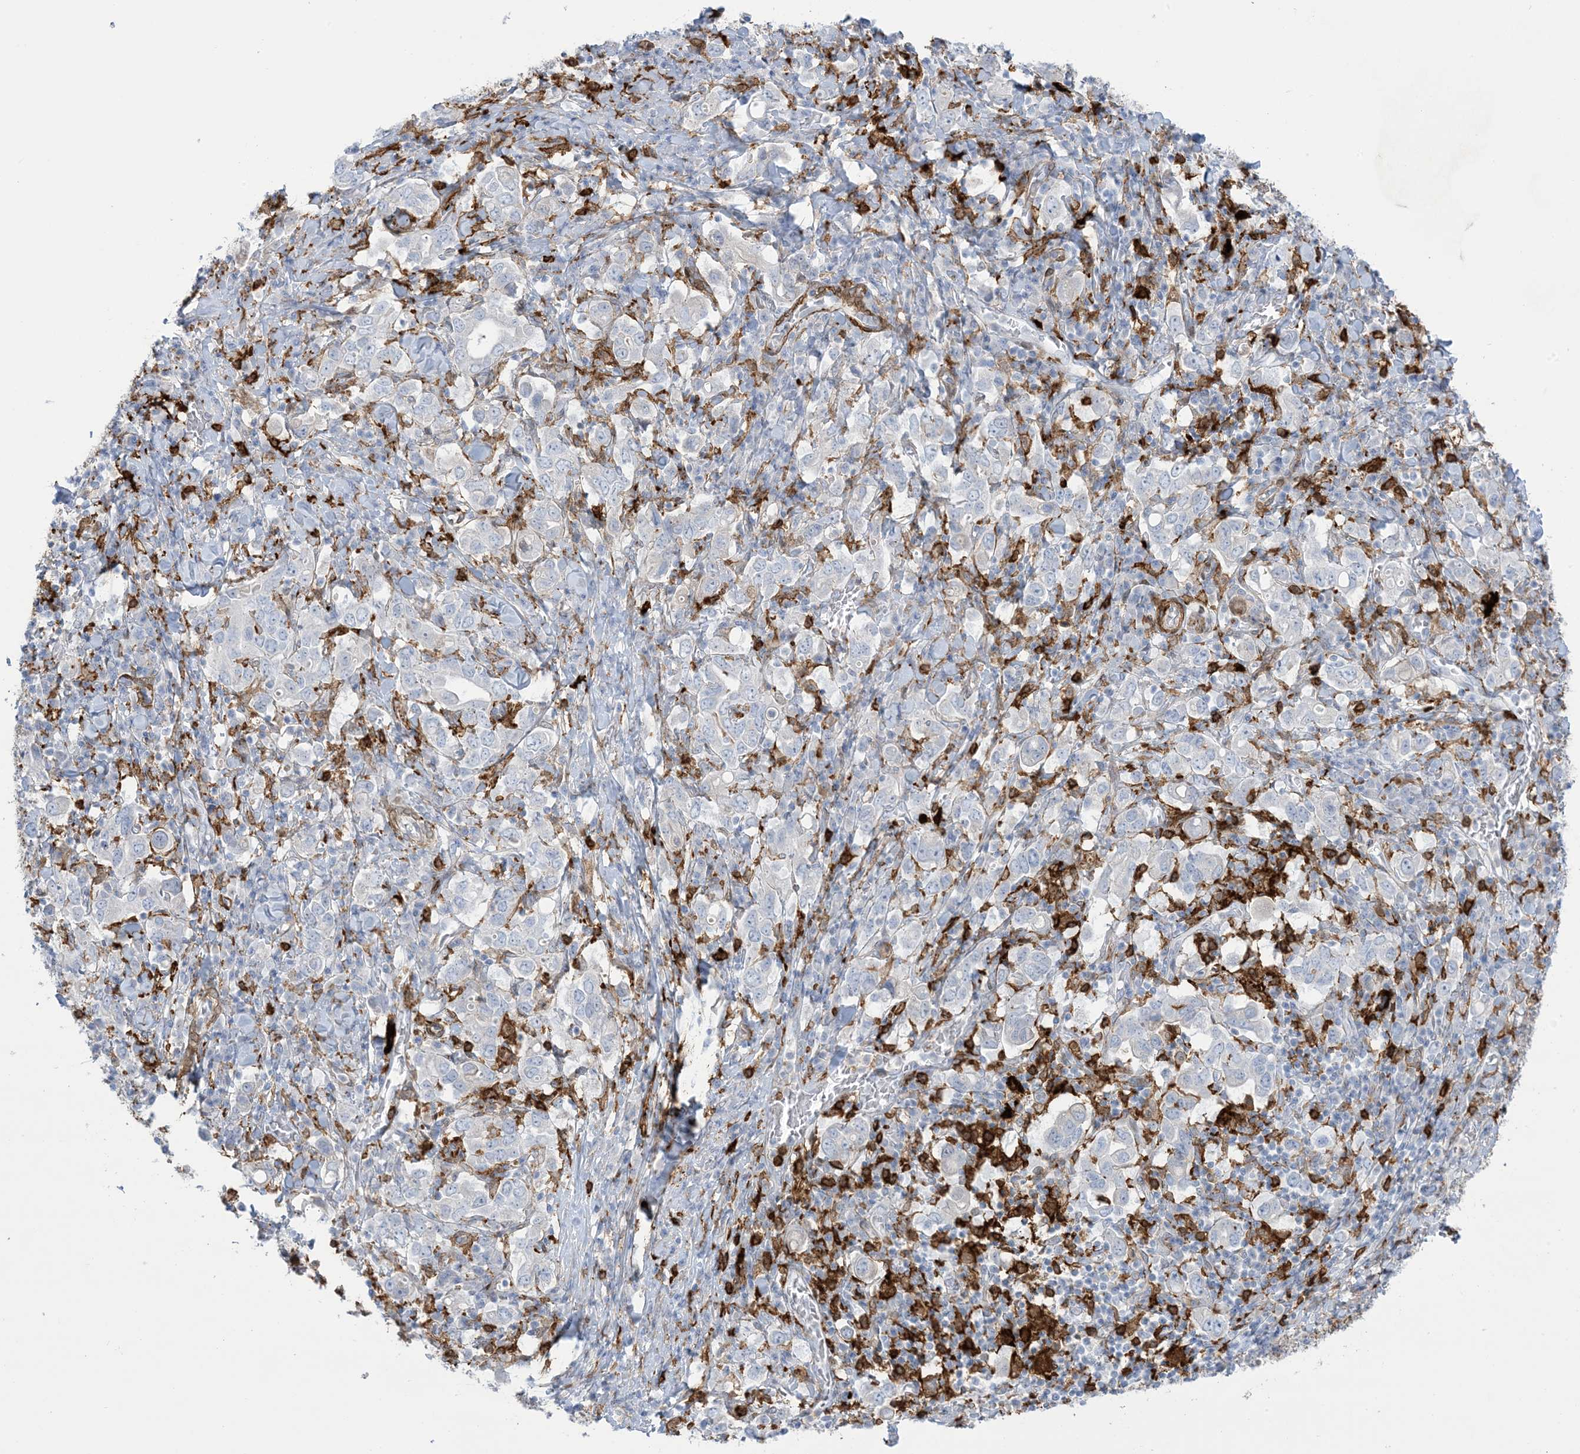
{"staining": {"intensity": "negative", "quantity": "none", "location": "none"}, "tissue": "stomach cancer", "cell_type": "Tumor cells", "image_type": "cancer", "snomed": [{"axis": "morphology", "description": "Adenocarcinoma, NOS"}, {"axis": "topography", "description": "Stomach, upper"}], "caption": "IHC micrograph of neoplastic tissue: stomach adenocarcinoma stained with DAB exhibits no significant protein staining in tumor cells.", "gene": "ICMT", "patient": {"sex": "male", "age": 62}}